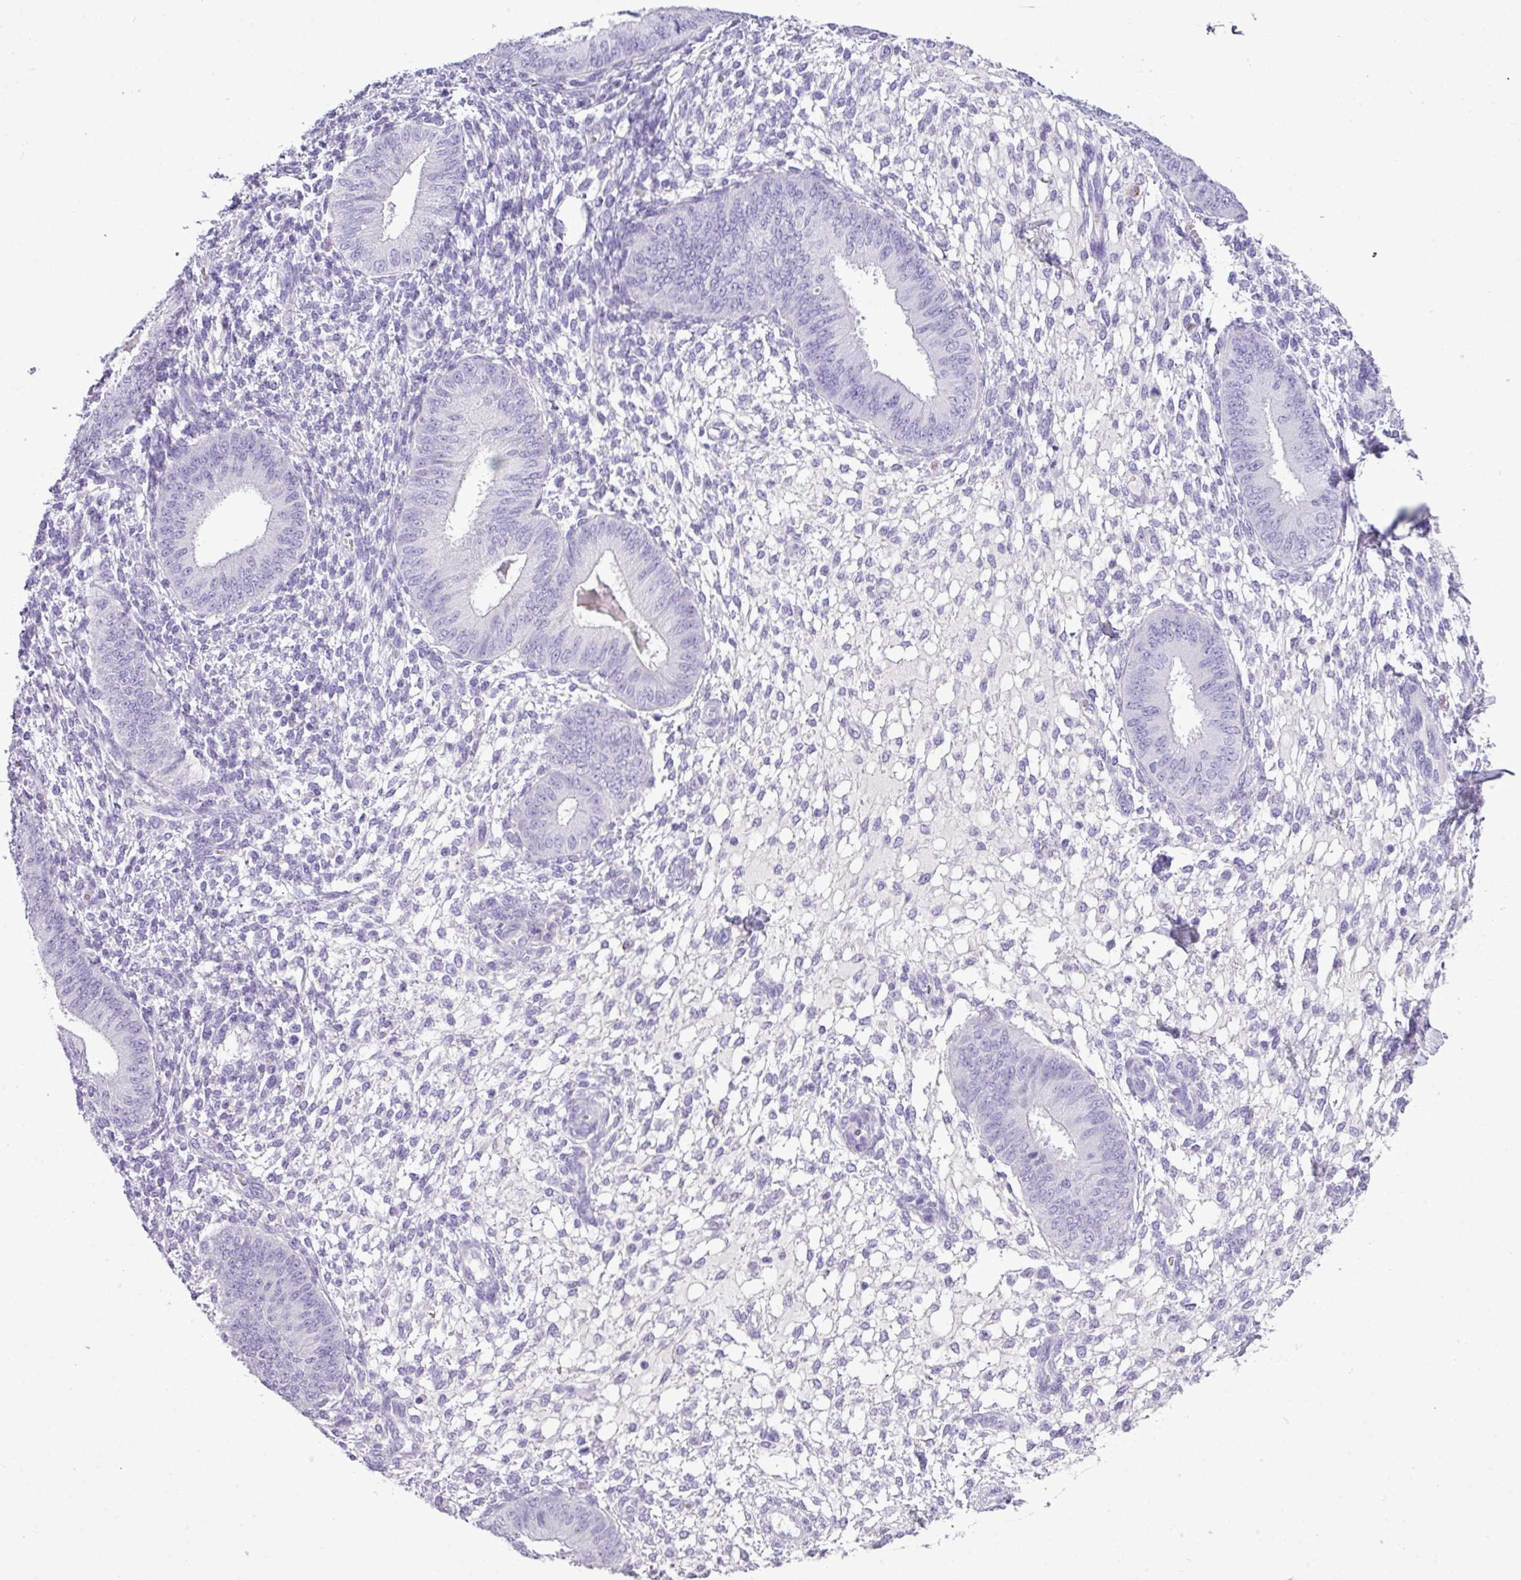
{"staining": {"intensity": "negative", "quantity": "none", "location": "none"}, "tissue": "endometrium", "cell_type": "Cells in endometrial stroma", "image_type": "normal", "snomed": [{"axis": "morphology", "description": "Normal tissue, NOS"}, {"axis": "topography", "description": "Endometrium"}], "caption": "Immunohistochemistry (IHC) of benign human endometrium displays no positivity in cells in endometrial stroma.", "gene": "RBMXL2", "patient": {"sex": "female", "age": 49}}